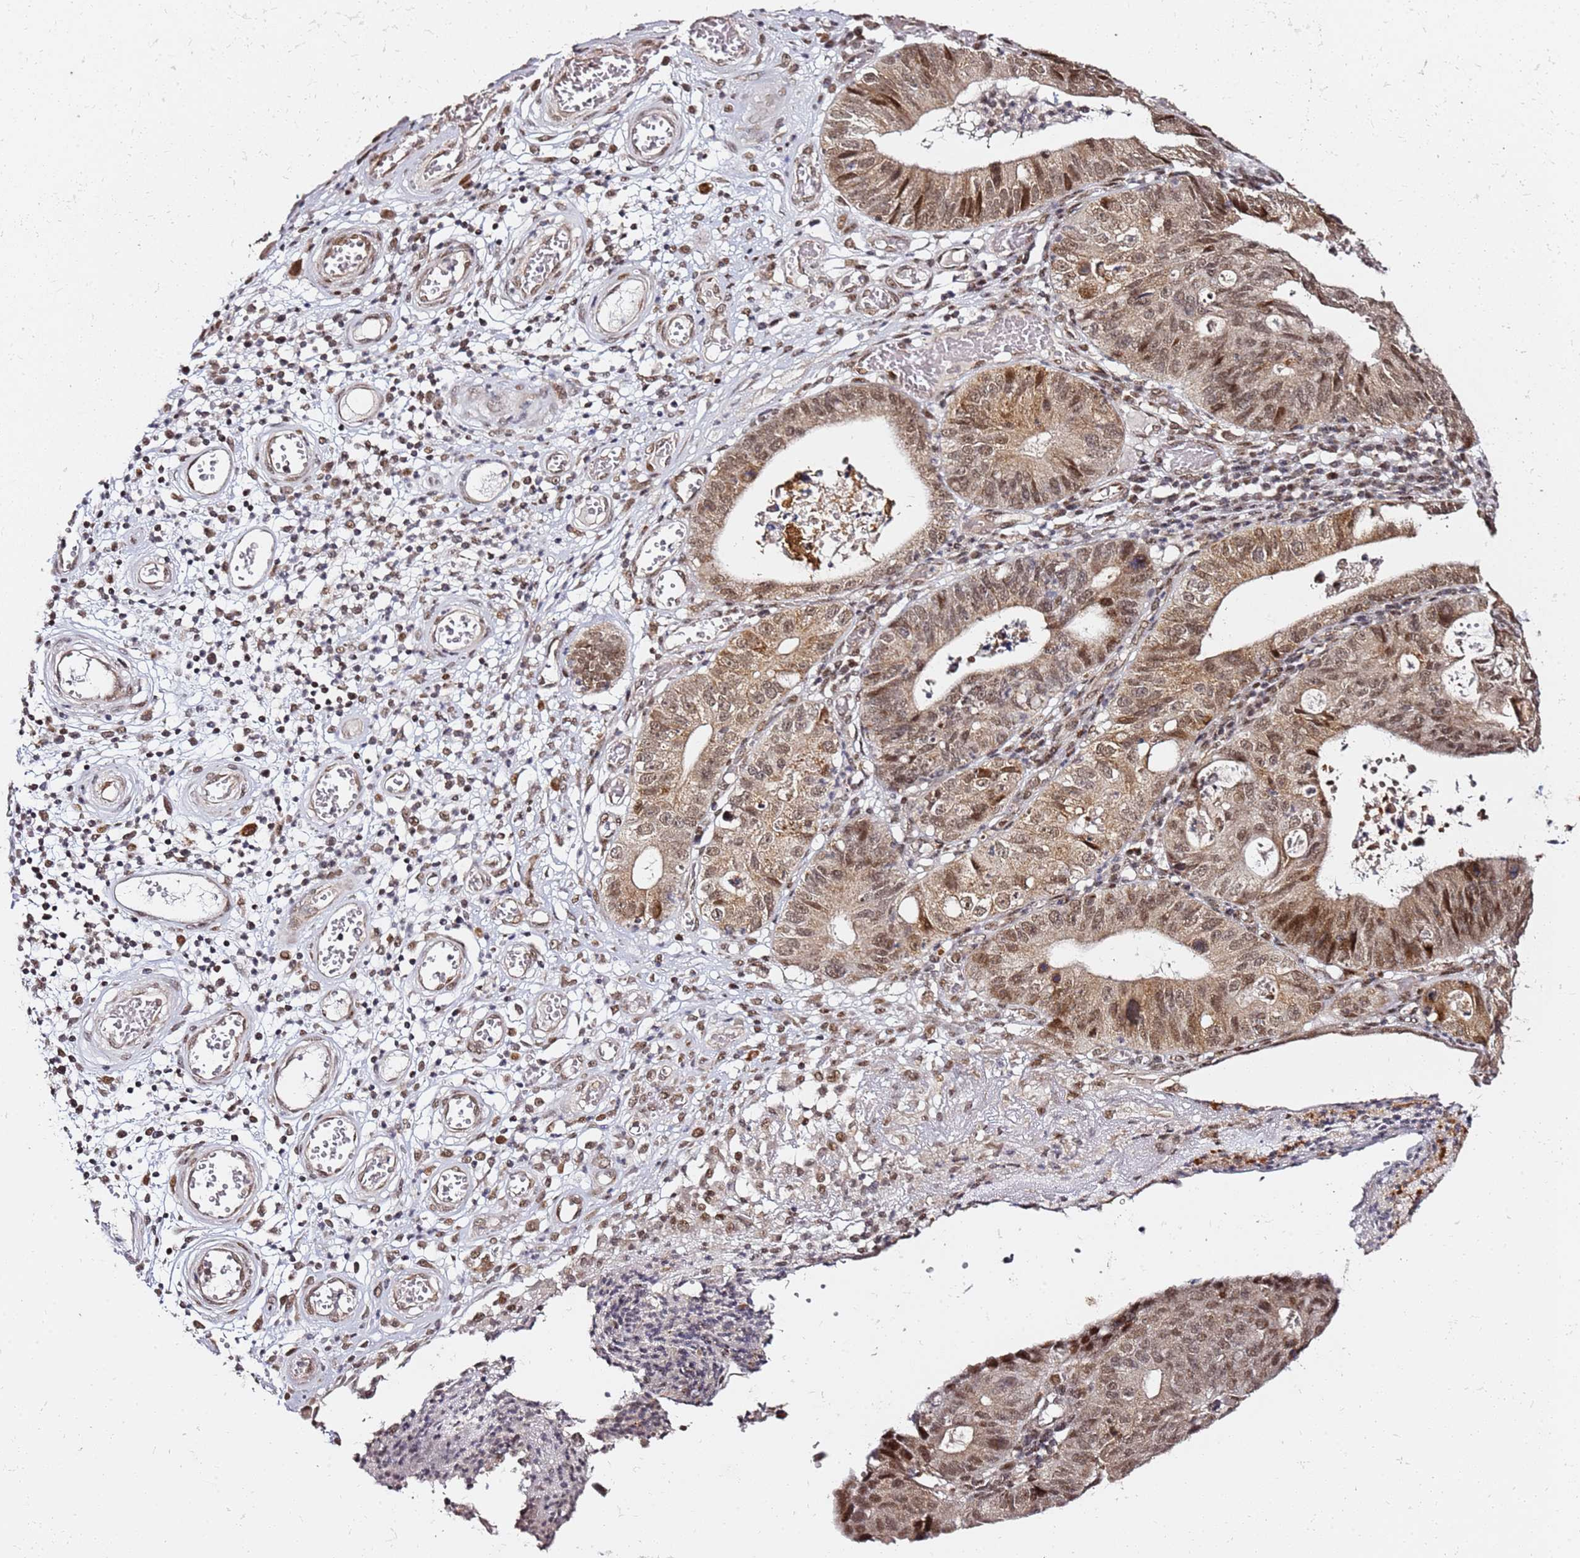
{"staining": {"intensity": "moderate", "quantity": ">75%", "location": "cytoplasmic/membranous,nuclear"}, "tissue": "stomach cancer", "cell_type": "Tumor cells", "image_type": "cancer", "snomed": [{"axis": "morphology", "description": "Adenocarcinoma, NOS"}, {"axis": "topography", "description": "Stomach"}], "caption": "Immunohistochemistry (DAB) staining of human adenocarcinoma (stomach) reveals moderate cytoplasmic/membranous and nuclear protein expression in about >75% of tumor cells. (DAB (3,3'-diaminobenzidine) IHC with brightfield microscopy, high magnification).", "gene": "TP53AIP1", "patient": {"sex": "male", "age": 59}}